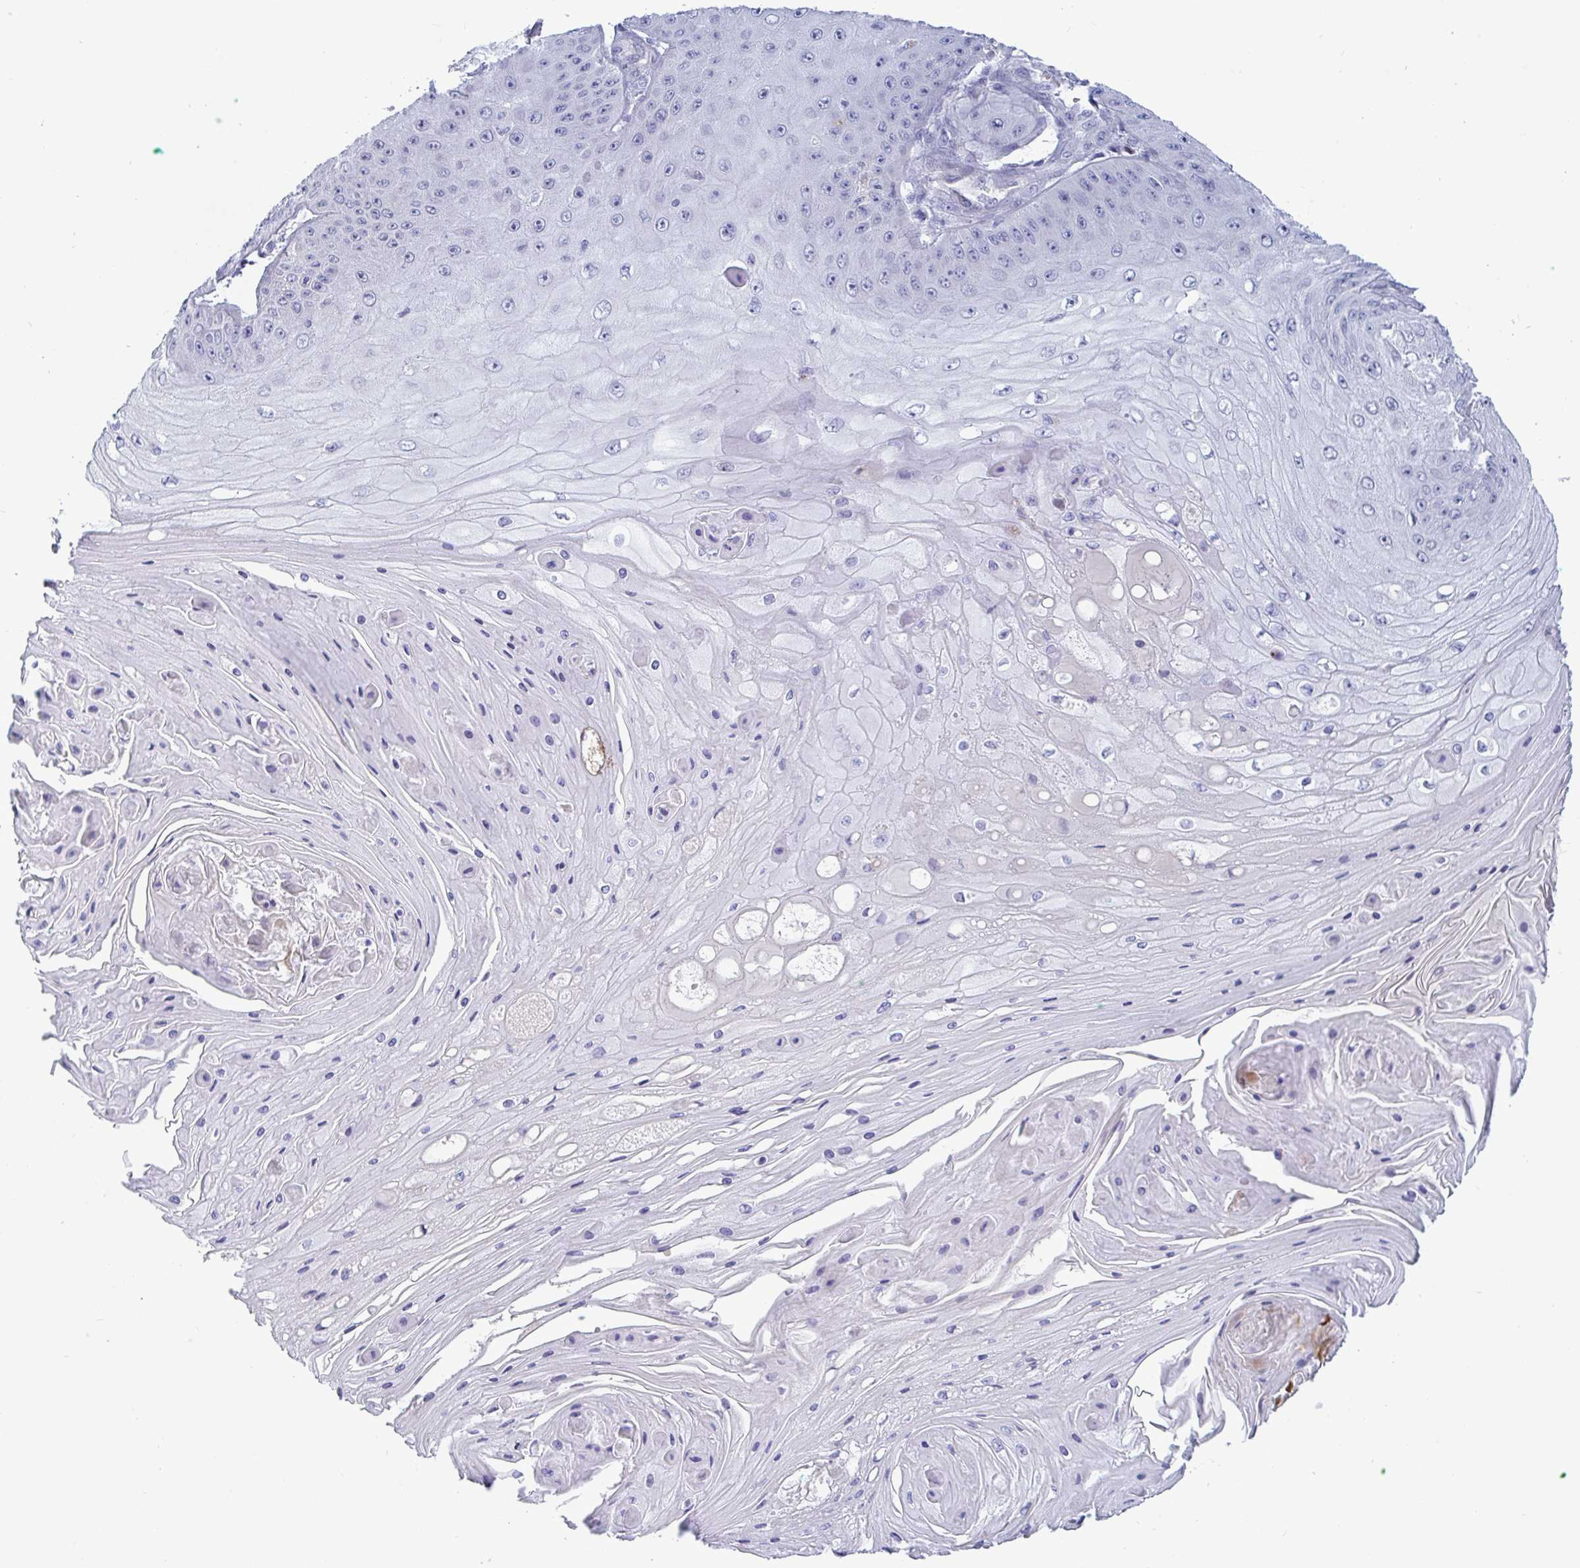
{"staining": {"intensity": "negative", "quantity": "none", "location": "none"}, "tissue": "skin cancer", "cell_type": "Tumor cells", "image_type": "cancer", "snomed": [{"axis": "morphology", "description": "Squamous cell carcinoma, NOS"}, {"axis": "topography", "description": "Skin"}], "caption": "A high-resolution micrograph shows immunohistochemistry staining of skin cancer (squamous cell carcinoma), which reveals no significant positivity in tumor cells. Brightfield microscopy of immunohistochemistry stained with DAB (3,3'-diaminobenzidine) (brown) and hematoxylin (blue), captured at high magnification.", "gene": "TAS2R38", "patient": {"sex": "male", "age": 70}}